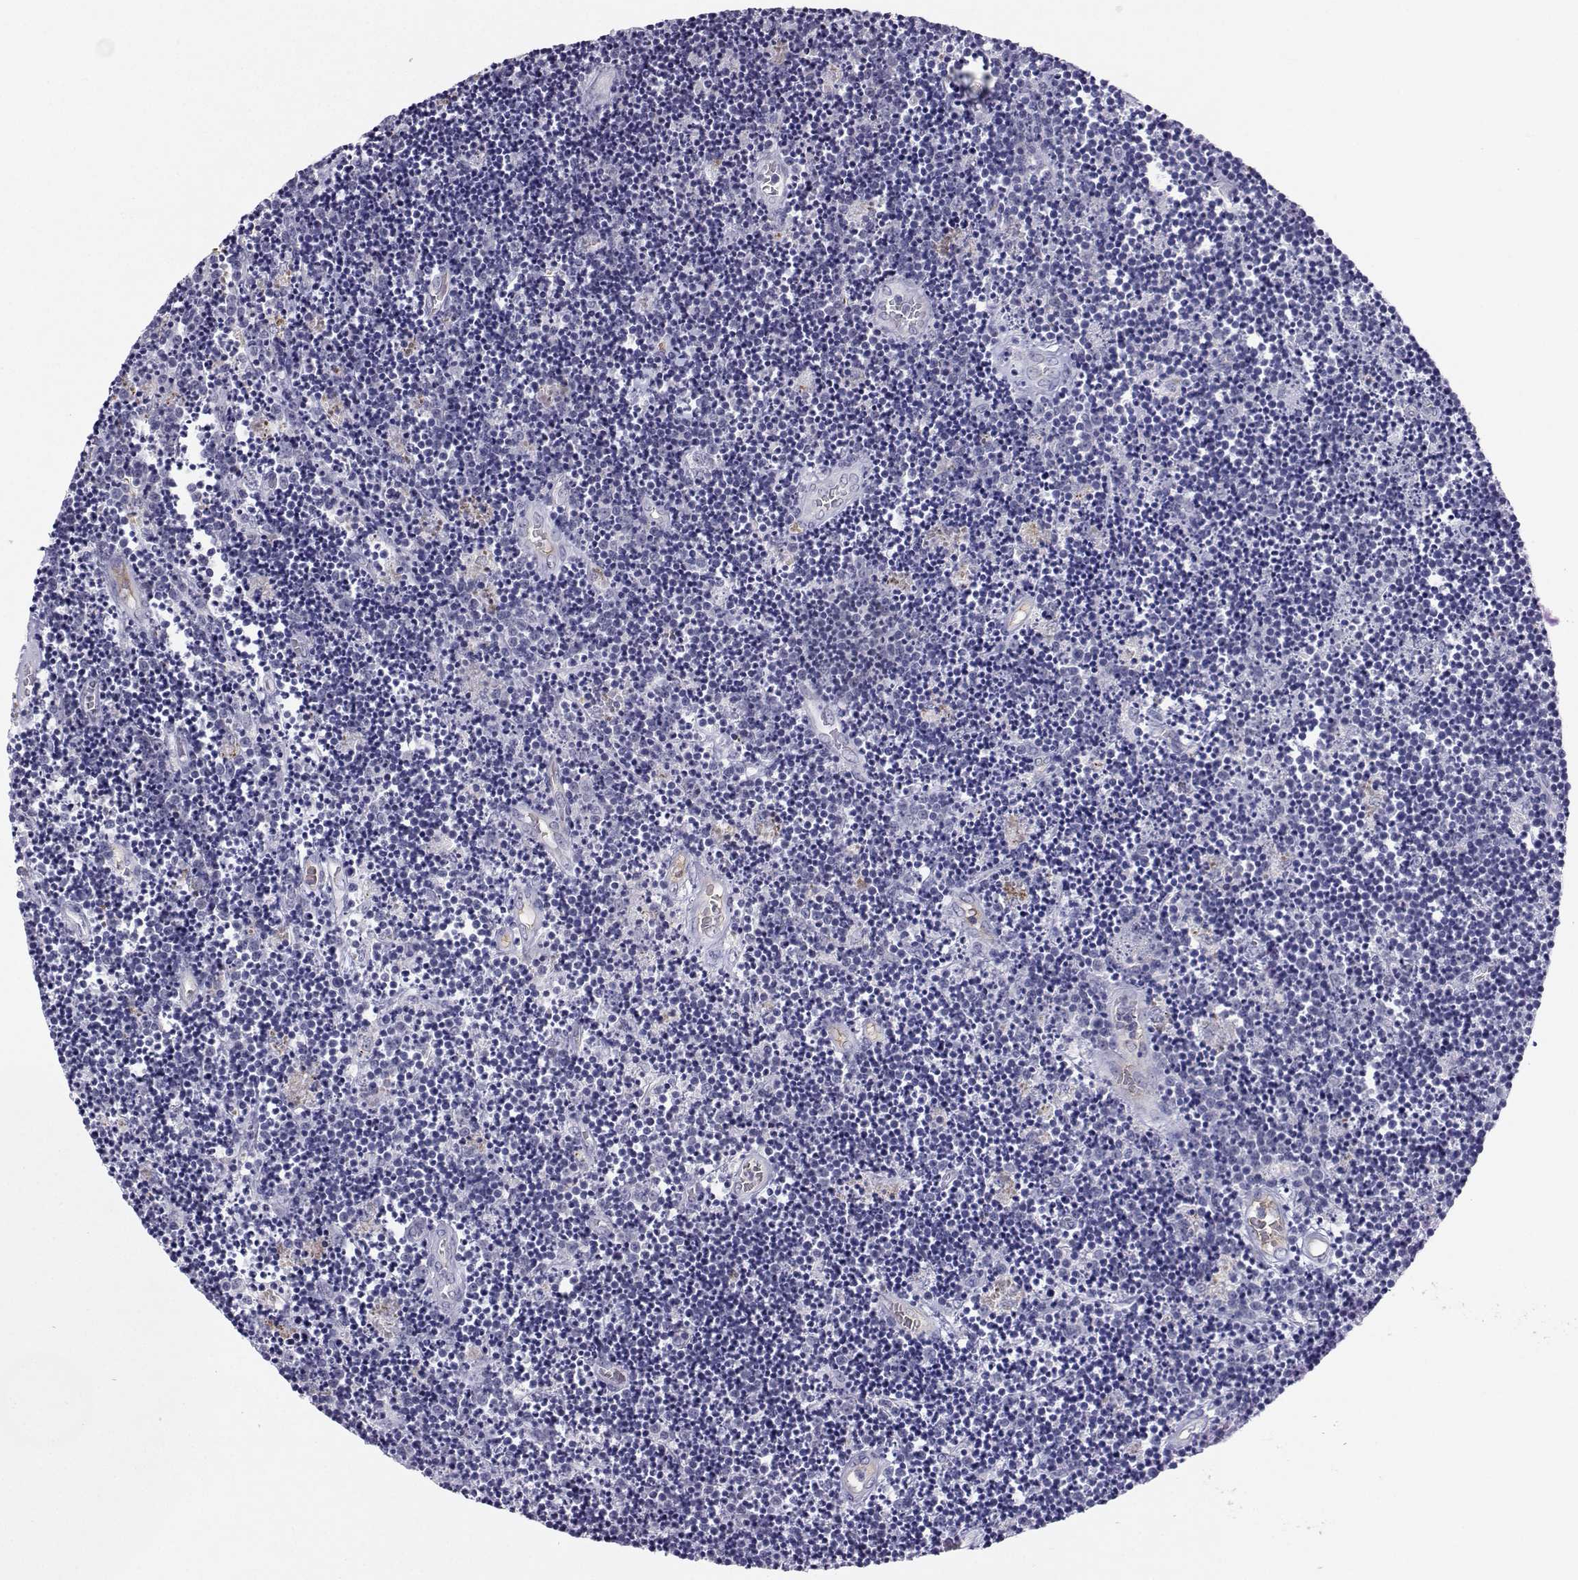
{"staining": {"intensity": "negative", "quantity": "none", "location": "none"}, "tissue": "lymphoma", "cell_type": "Tumor cells", "image_type": "cancer", "snomed": [{"axis": "morphology", "description": "Malignant lymphoma, non-Hodgkin's type, Low grade"}, {"axis": "topography", "description": "Brain"}], "caption": "Tumor cells show no significant protein positivity in lymphoma.", "gene": "LHX1", "patient": {"sex": "female", "age": 66}}